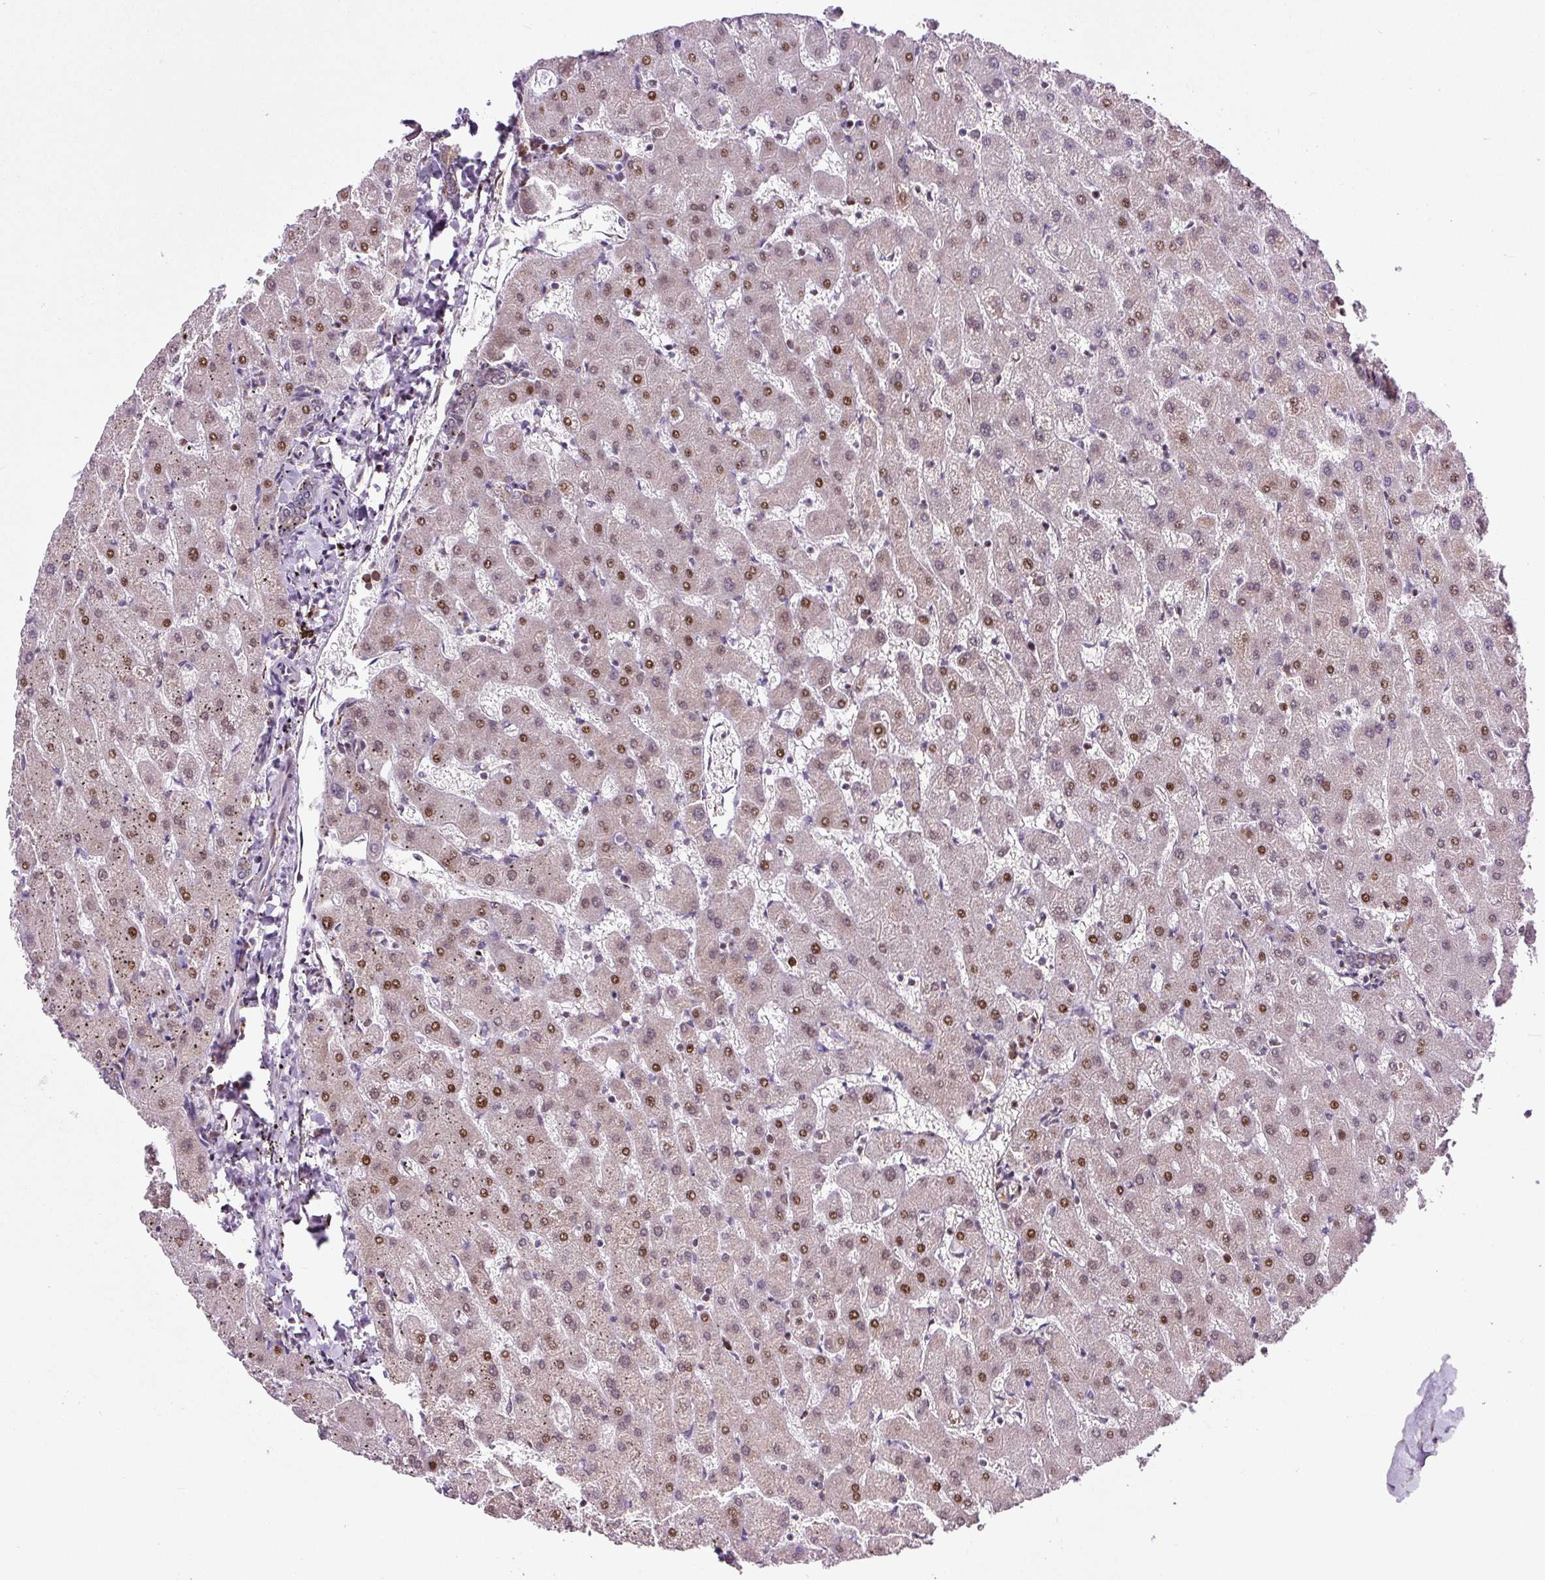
{"staining": {"intensity": "weak", "quantity": ">75%", "location": "cytoplasmic/membranous"}, "tissue": "liver", "cell_type": "Cholangiocytes", "image_type": "normal", "snomed": [{"axis": "morphology", "description": "Normal tissue, NOS"}, {"axis": "topography", "description": "Liver"}], "caption": "The micrograph demonstrates staining of benign liver, revealing weak cytoplasmic/membranous protein expression (brown color) within cholangiocytes. (Brightfield microscopy of DAB IHC at high magnification).", "gene": "KDM4E", "patient": {"sex": "female", "age": 63}}